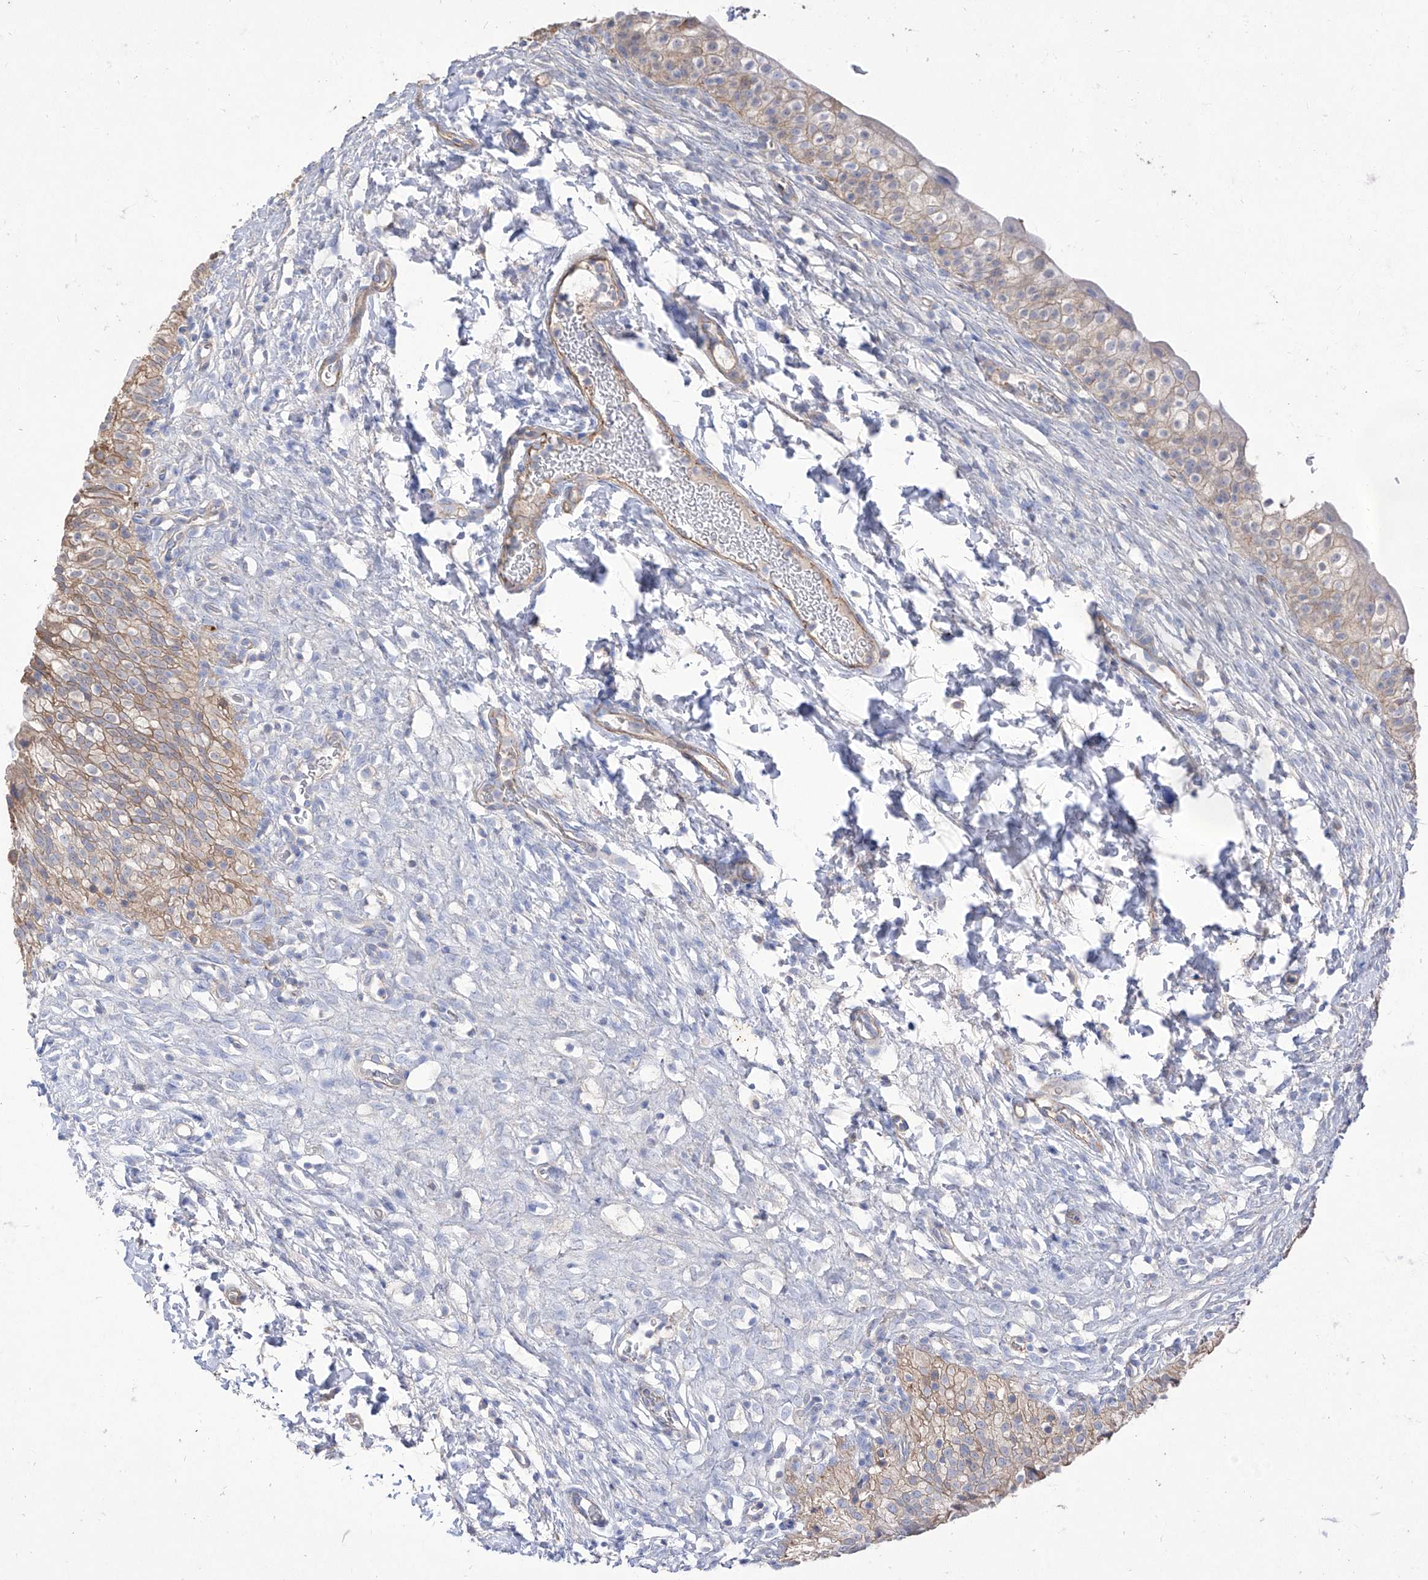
{"staining": {"intensity": "weak", "quantity": "25%-75%", "location": "cytoplasmic/membranous"}, "tissue": "urinary bladder", "cell_type": "Urothelial cells", "image_type": "normal", "snomed": [{"axis": "morphology", "description": "Normal tissue, NOS"}, {"axis": "topography", "description": "Urinary bladder"}], "caption": "High-magnification brightfield microscopy of benign urinary bladder stained with DAB (3,3'-diaminobenzidine) (brown) and counterstained with hematoxylin (blue). urothelial cells exhibit weak cytoplasmic/membranous staining is seen in approximately25%-75% of cells. Using DAB (3,3'-diaminobenzidine) (brown) and hematoxylin (blue) stains, captured at high magnification using brightfield microscopy.", "gene": "C1orf74", "patient": {"sex": "male", "age": 55}}